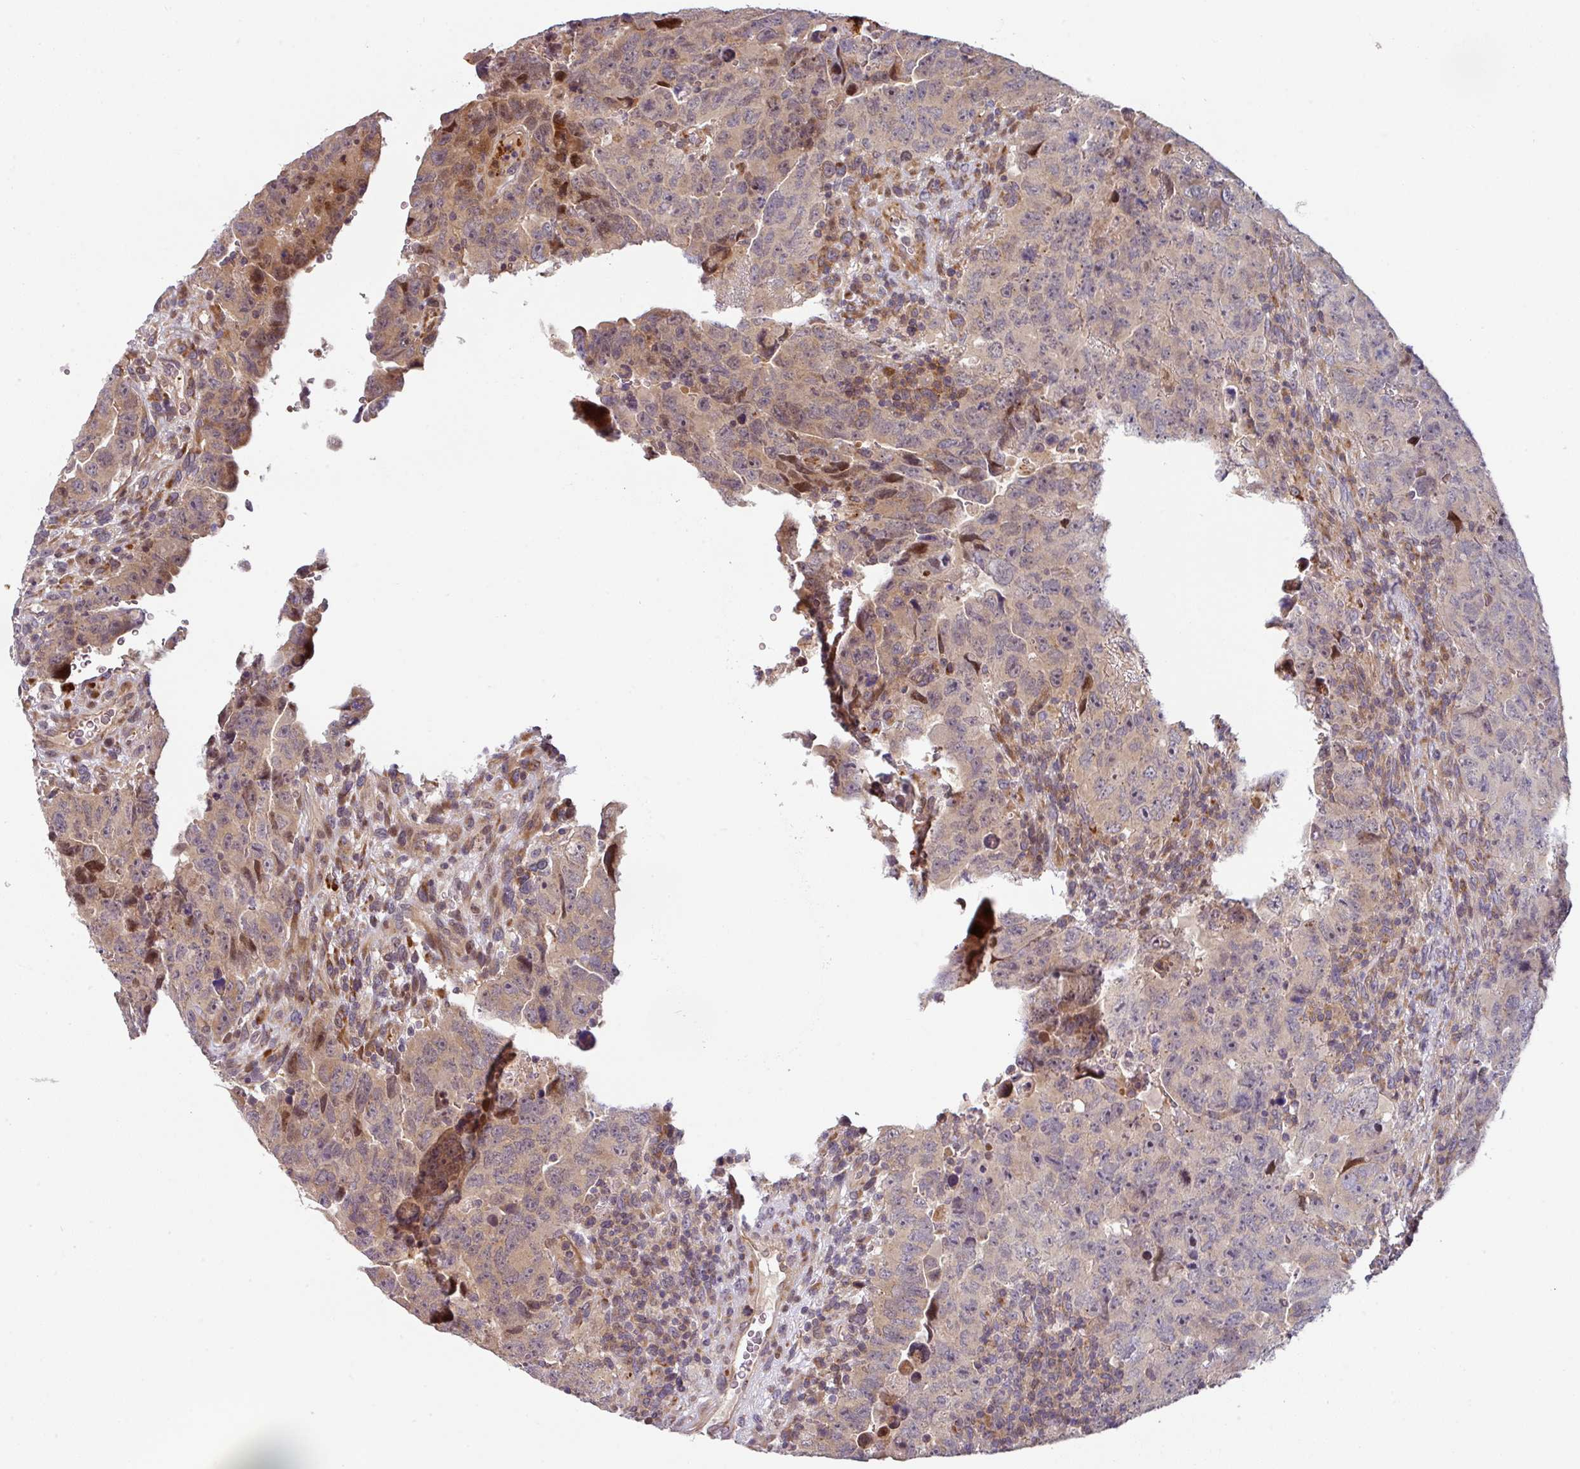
{"staining": {"intensity": "weak", "quantity": "<25%", "location": "cytoplasmic/membranous"}, "tissue": "testis cancer", "cell_type": "Tumor cells", "image_type": "cancer", "snomed": [{"axis": "morphology", "description": "Carcinoma, Embryonal, NOS"}, {"axis": "topography", "description": "Testis"}], "caption": "Tumor cells show no significant protein expression in testis embryonal carcinoma. (Stains: DAB immunohistochemistry (IHC) with hematoxylin counter stain, Microscopy: brightfield microscopy at high magnification).", "gene": "CASP2", "patient": {"sex": "male", "age": 24}}